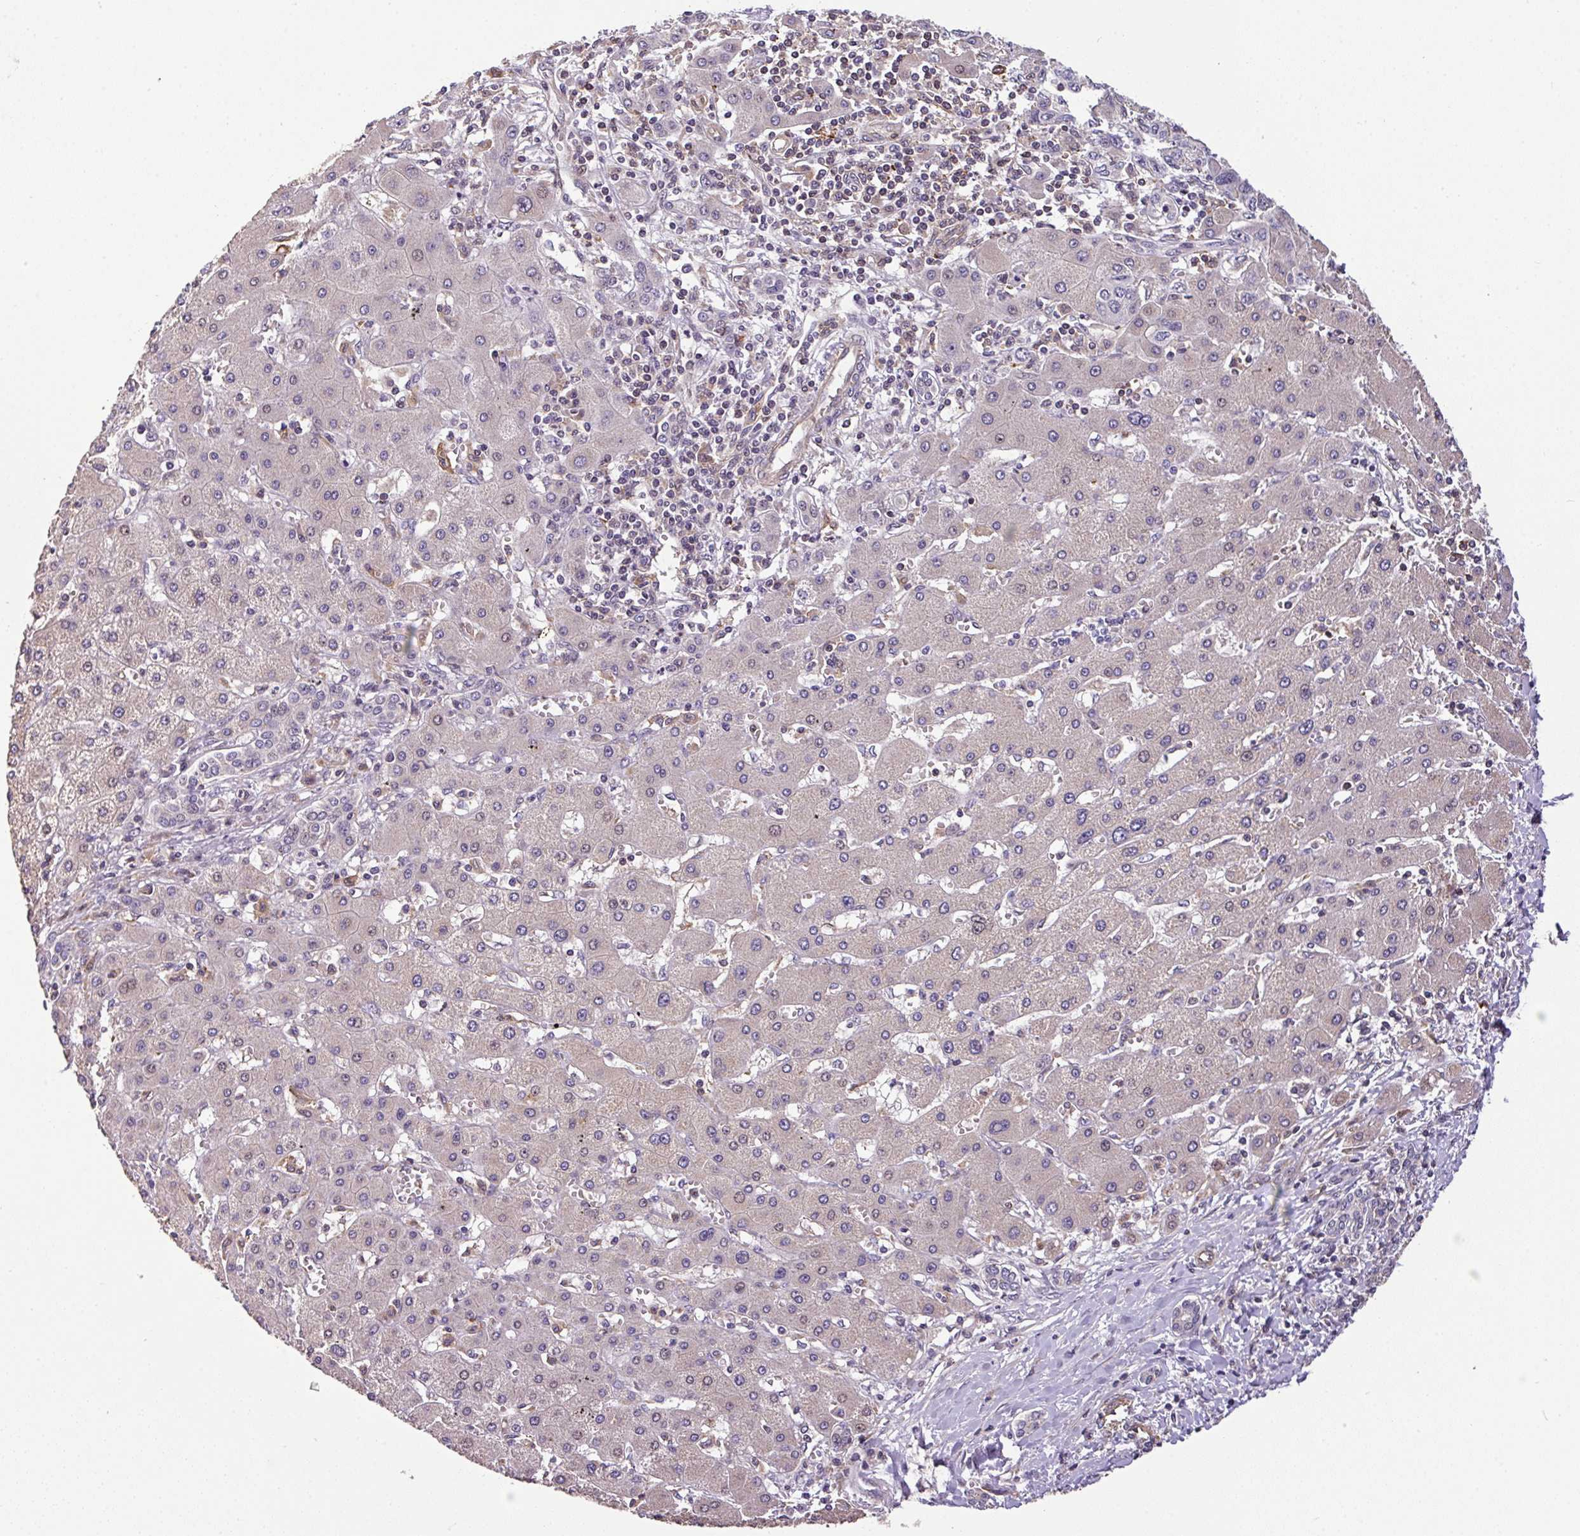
{"staining": {"intensity": "negative", "quantity": "none", "location": "none"}, "tissue": "liver cancer", "cell_type": "Tumor cells", "image_type": "cancer", "snomed": [{"axis": "morphology", "description": "Cholangiocarcinoma"}, {"axis": "topography", "description": "Liver"}], "caption": "Cholangiocarcinoma (liver) was stained to show a protein in brown. There is no significant positivity in tumor cells.", "gene": "CASS4", "patient": {"sex": "male", "age": 59}}